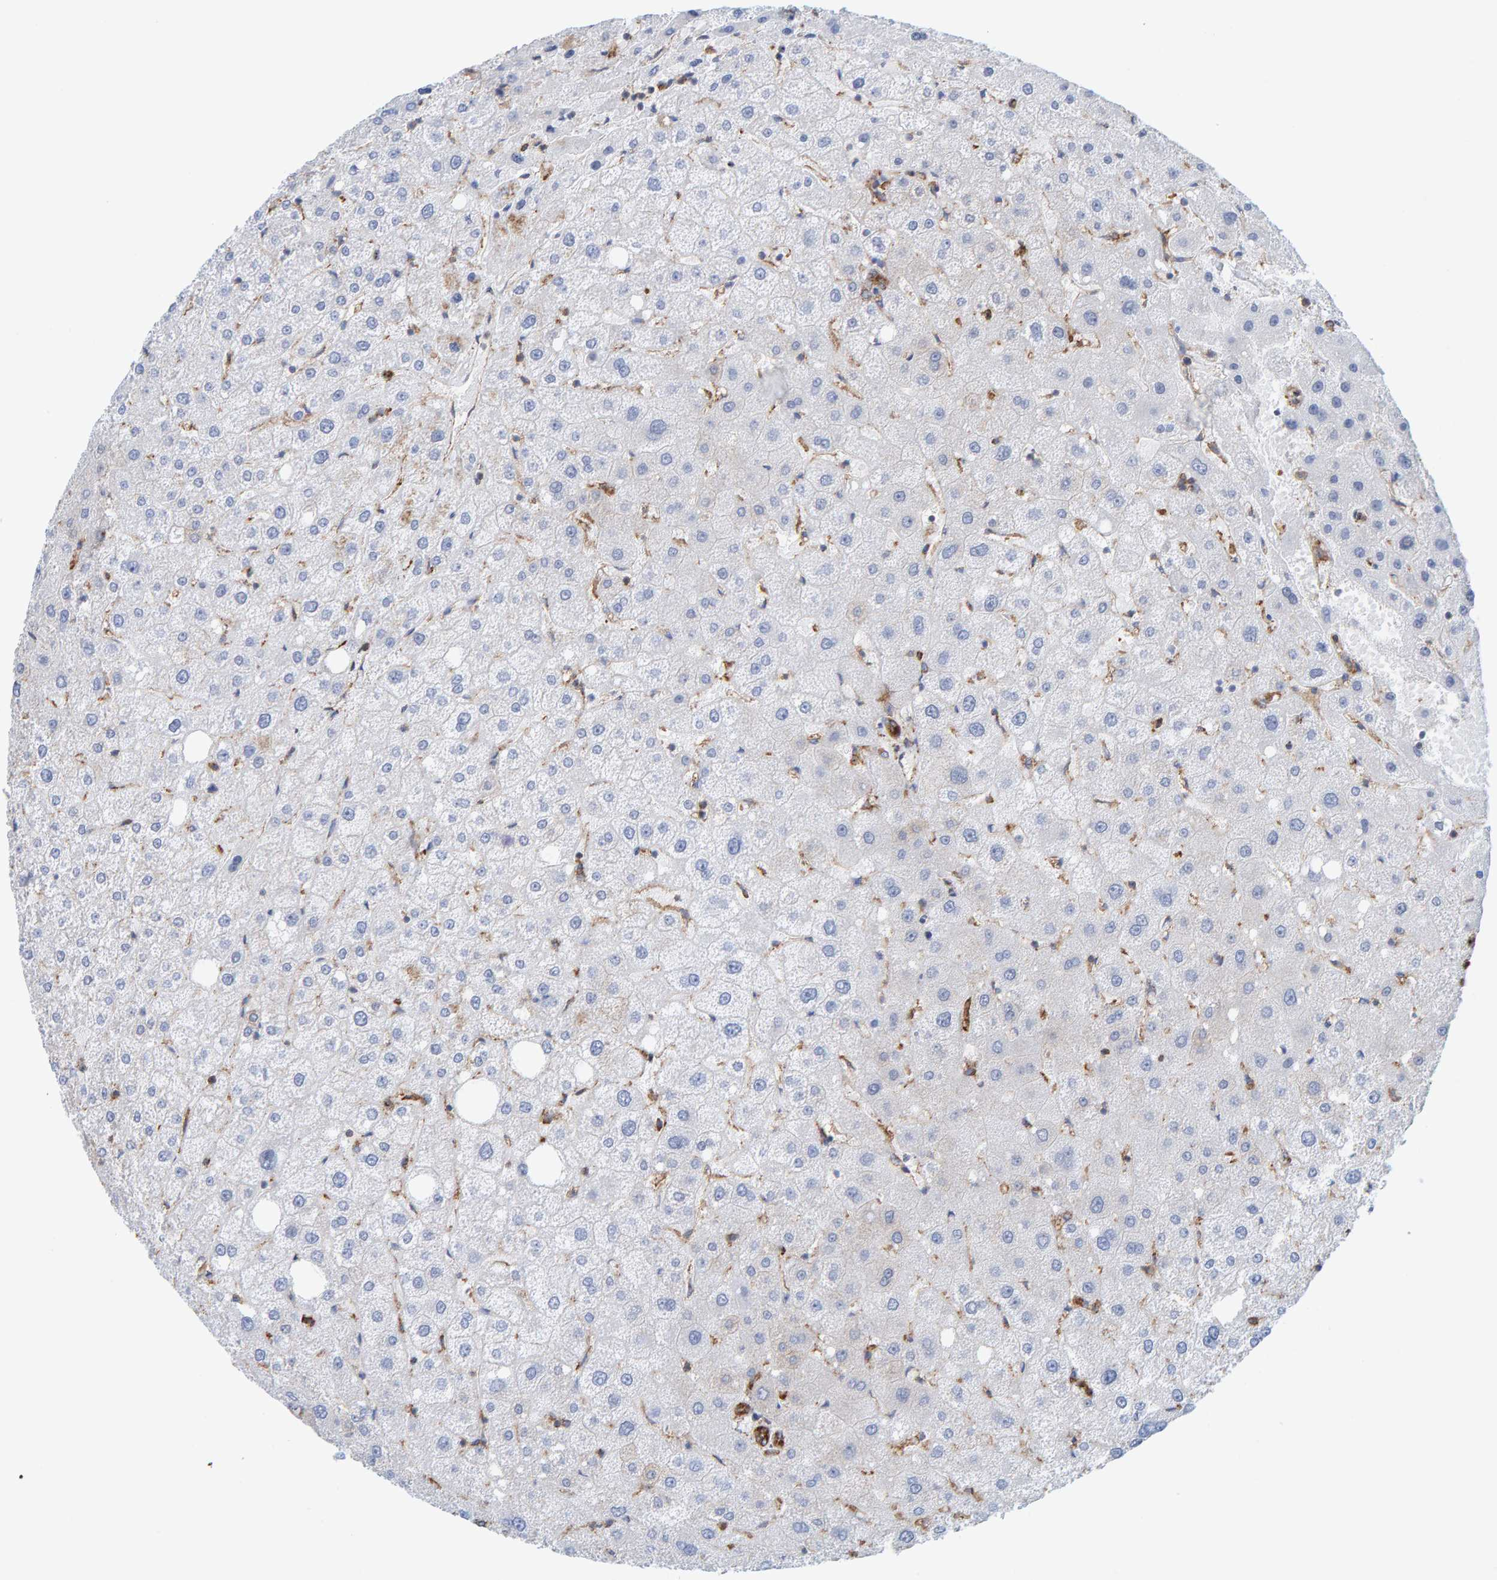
{"staining": {"intensity": "moderate", "quantity": ">75%", "location": "cytoplasmic/membranous"}, "tissue": "liver", "cell_type": "Cholangiocytes", "image_type": "normal", "snomed": [{"axis": "morphology", "description": "Normal tissue, NOS"}, {"axis": "topography", "description": "Liver"}], "caption": "DAB (3,3'-diaminobenzidine) immunohistochemical staining of benign human liver demonstrates moderate cytoplasmic/membranous protein positivity in approximately >75% of cholangiocytes. The protein is stained brown, and the nuclei are stained in blue (DAB (3,3'-diaminobenzidine) IHC with brightfield microscopy, high magnification).", "gene": "MVP", "patient": {"sex": "male", "age": 73}}